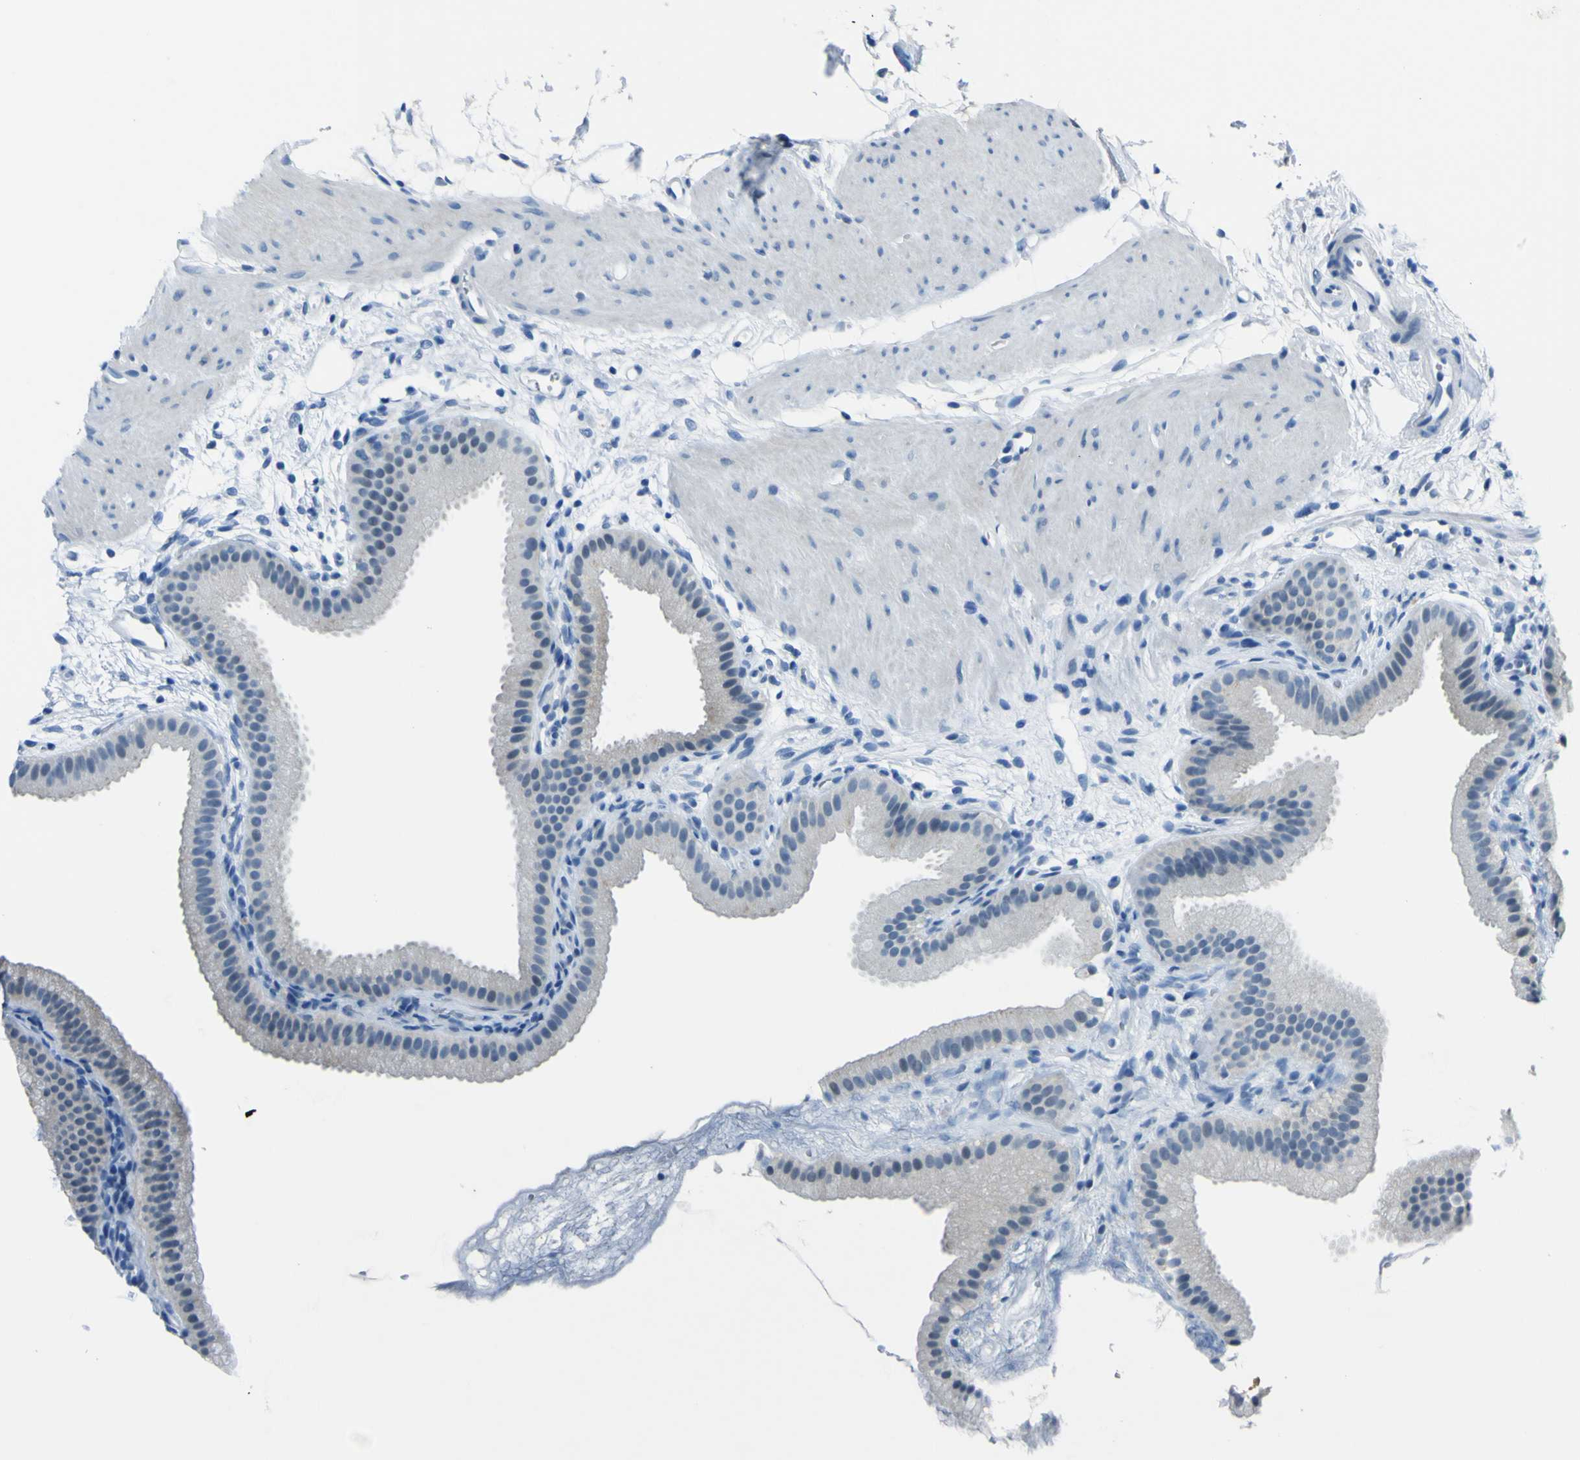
{"staining": {"intensity": "negative", "quantity": "none", "location": "none"}, "tissue": "gallbladder", "cell_type": "Glandular cells", "image_type": "normal", "snomed": [{"axis": "morphology", "description": "Normal tissue, NOS"}, {"axis": "topography", "description": "Gallbladder"}], "caption": "Immunohistochemistry micrograph of unremarkable gallbladder: human gallbladder stained with DAB exhibits no significant protein positivity in glandular cells. (DAB immunohistochemistry (IHC) with hematoxylin counter stain).", "gene": "PHKG1", "patient": {"sex": "female", "age": 64}}